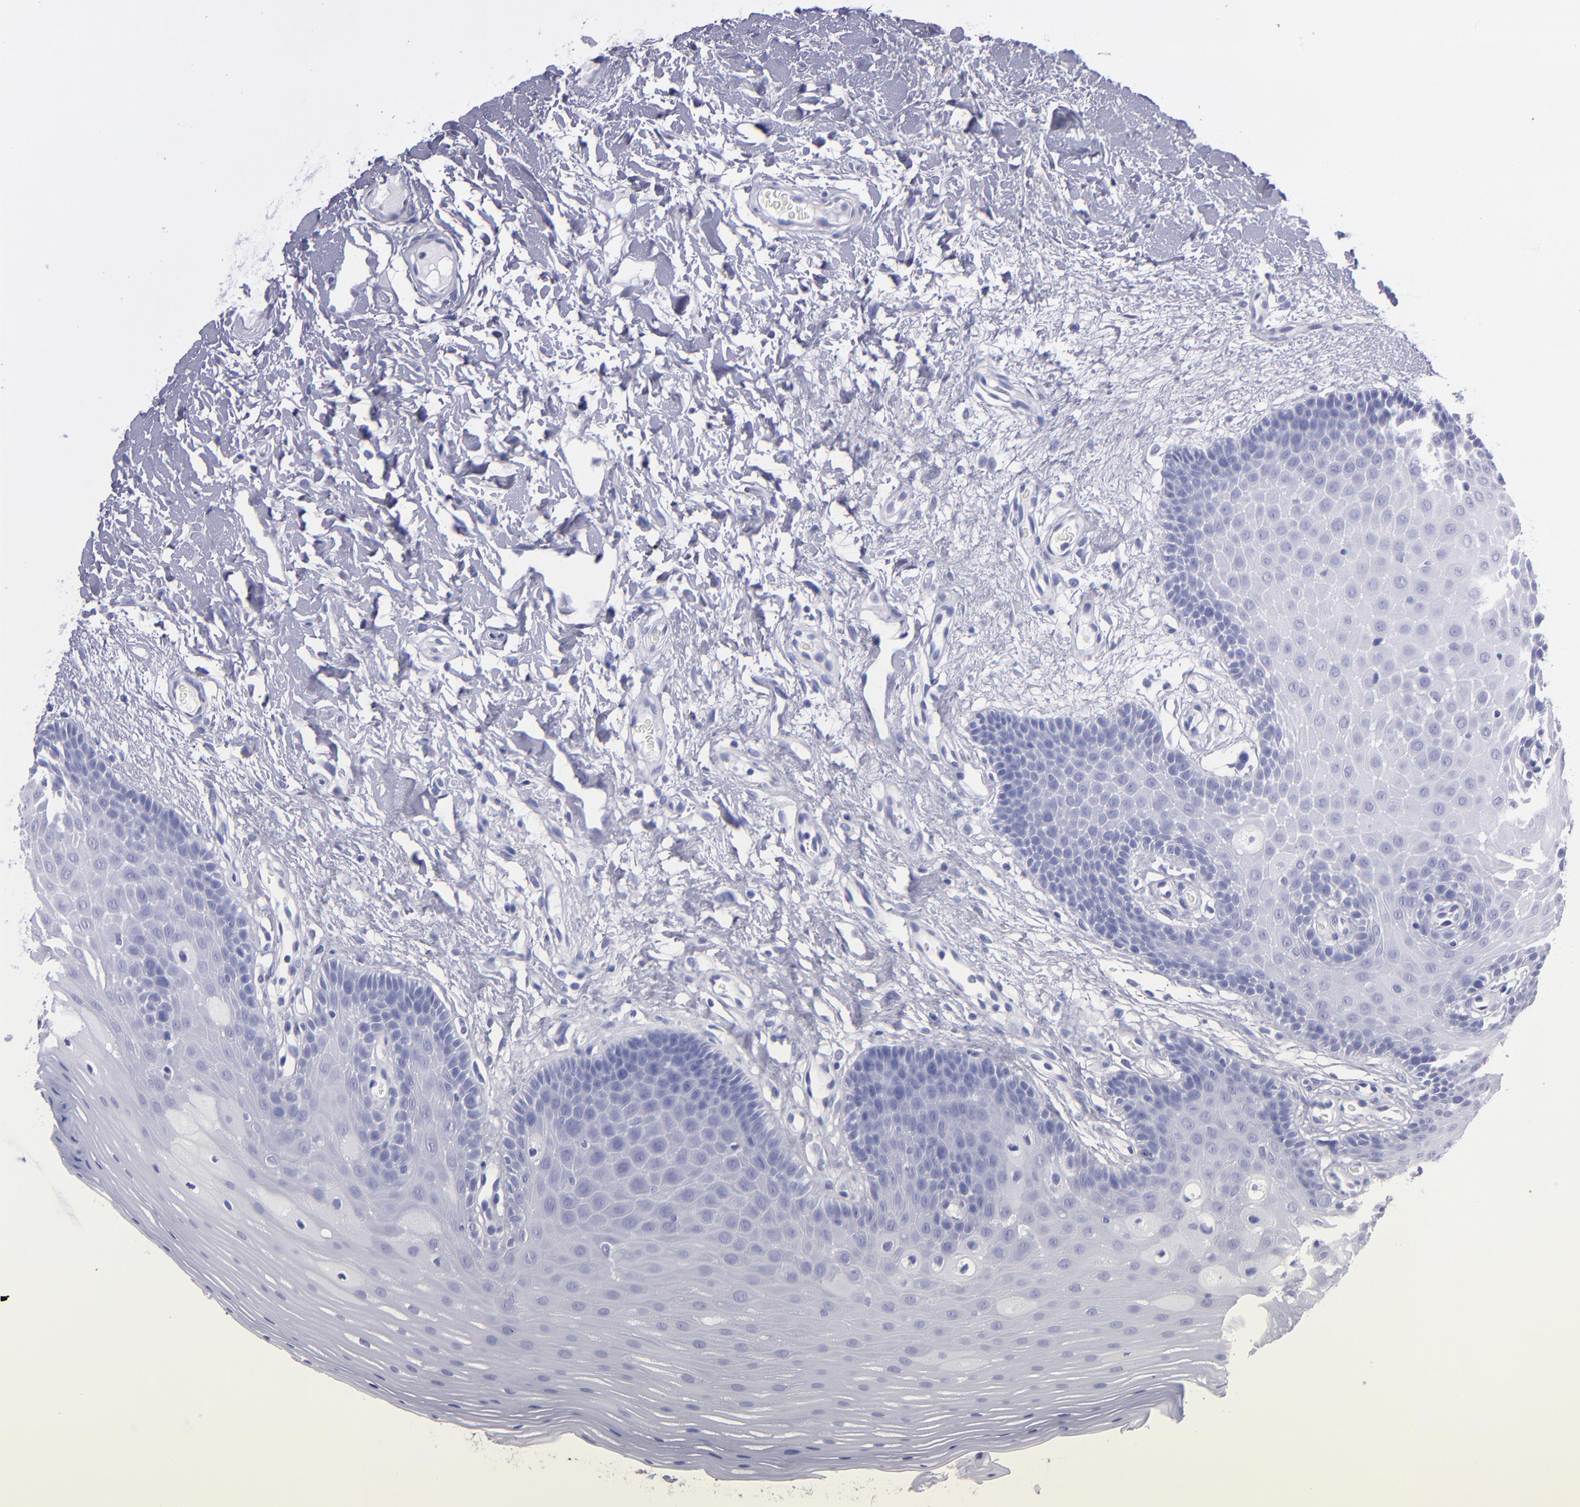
{"staining": {"intensity": "negative", "quantity": "none", "location": "none"}, "tissue": "oral mucosa", "cell_type": "Squamous epithelial cells", "image_type": "normal", "snomed": [{"axis": "morphology", "description": "Normal tissue, NOS"}, {"axis": "morphology", "description": "Squamous cell carcinoma, NOS"}, {"axis": "topography", "description": "Skeletal muscle"}, {"axis": "topography", "description": "Oral tissue"}, {"axis": "topography", "description": "Head-Neck"}], "caption": "This photomicrograph is of unremarkable oral mucosa stained with IHC to label a protein in brown with the nuclei are counter-stained blue. There is no positivity in squamous epithelial cells.", "gene": "TG", "patient": {"sex": "male", "age": 71}}